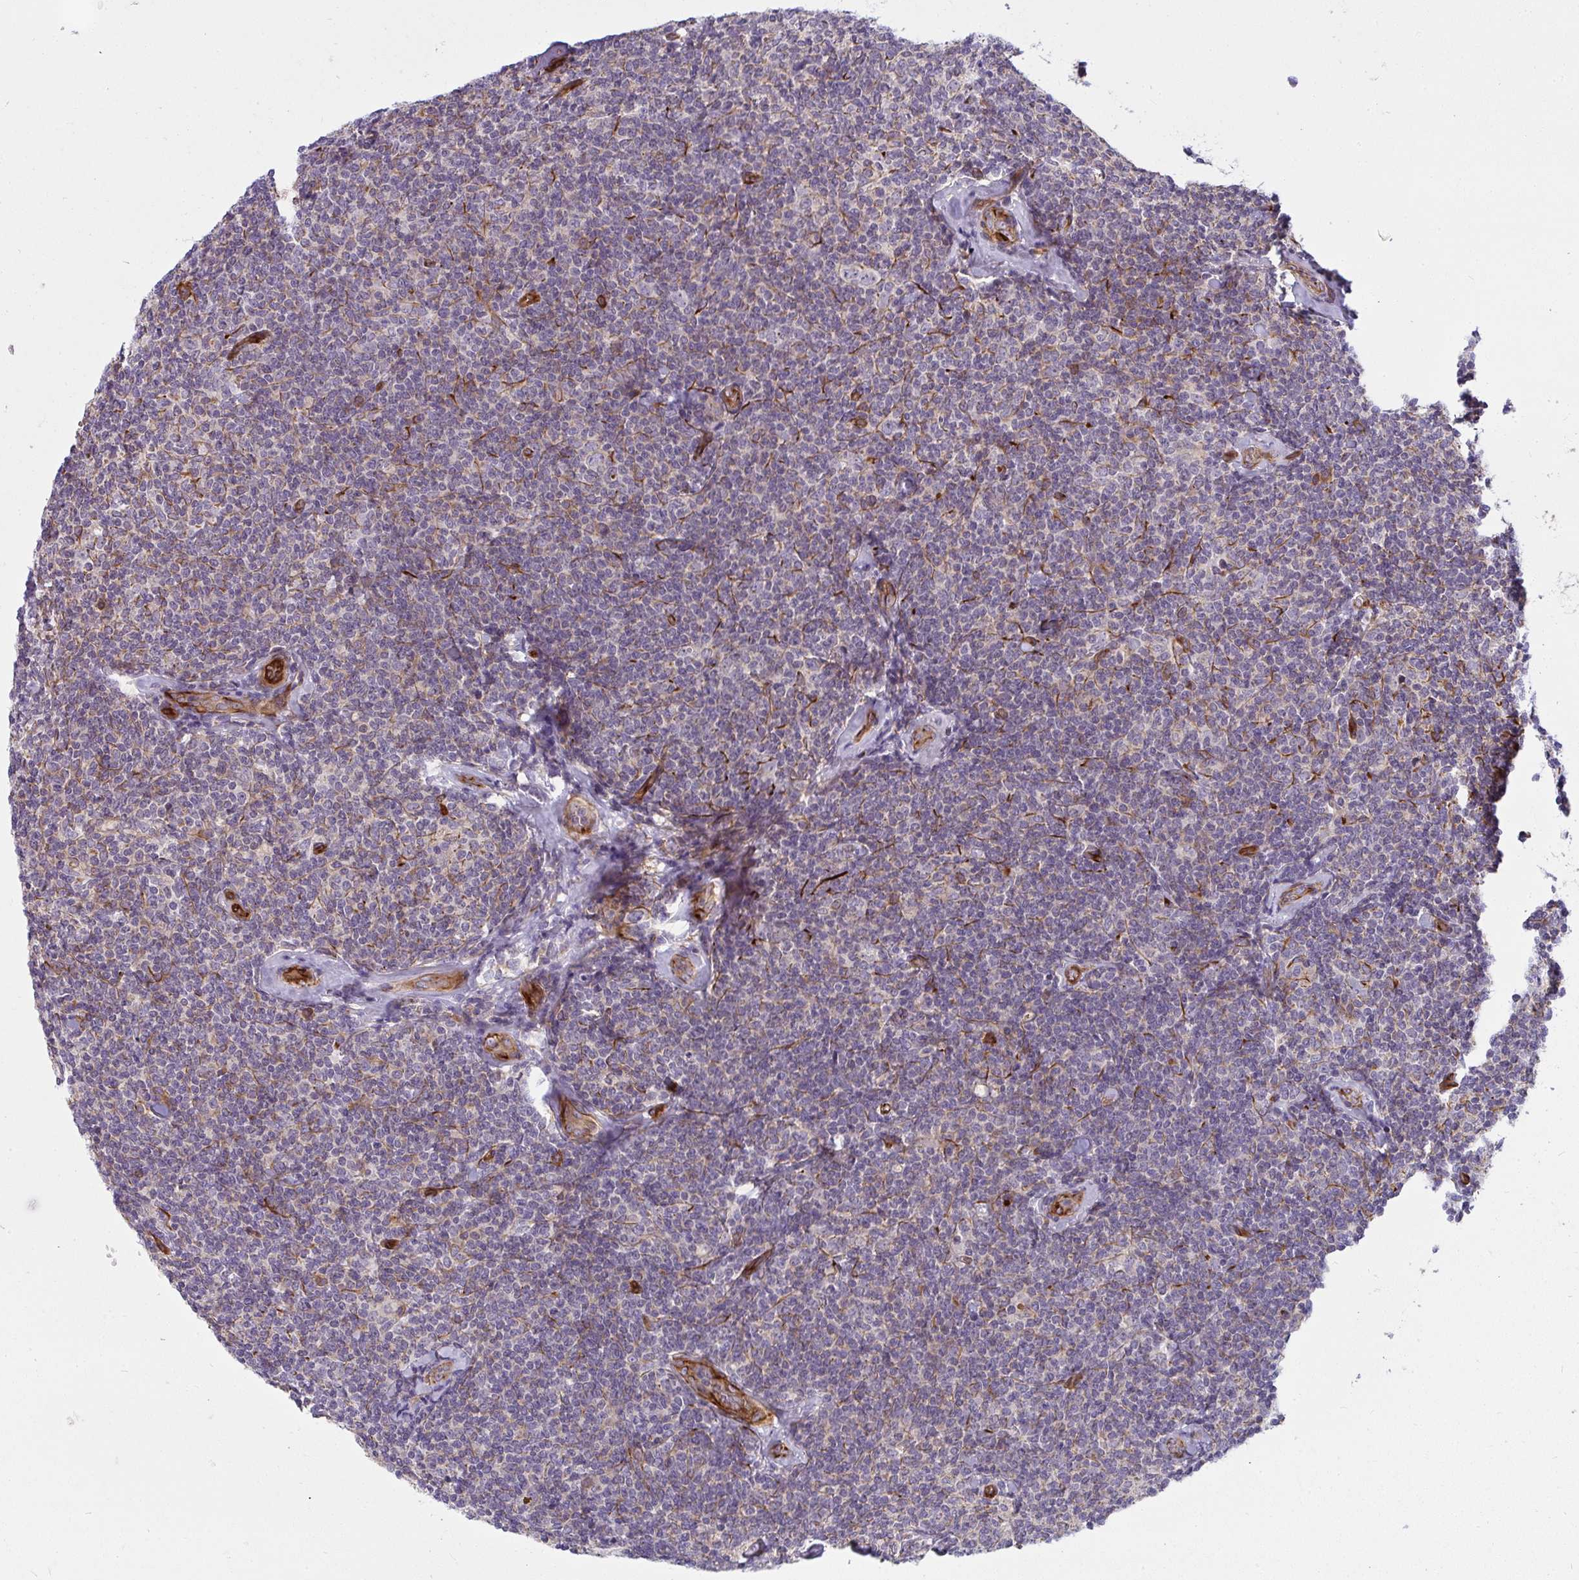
{"staining": {"intensity": "negative", "quantity": "none", "location": "none"}, "tissue": "lymphoma", "cell_type": "Tumor cells", "image_type": "cancer", "snomed": [{"axis": "morphology", "description": "Malignant lymphoma, non-Hodgkin's type, Low grade"}, {"axis": "topography", "description": "Lymph node"}], "caption": "A histopathology image of human malignant lymphoma, non-Hodgkin's type (low-grade) is negative for staining in tumor cells.", "gene": "IFIT3", "patient": {"sex": "female", "age": 56}}